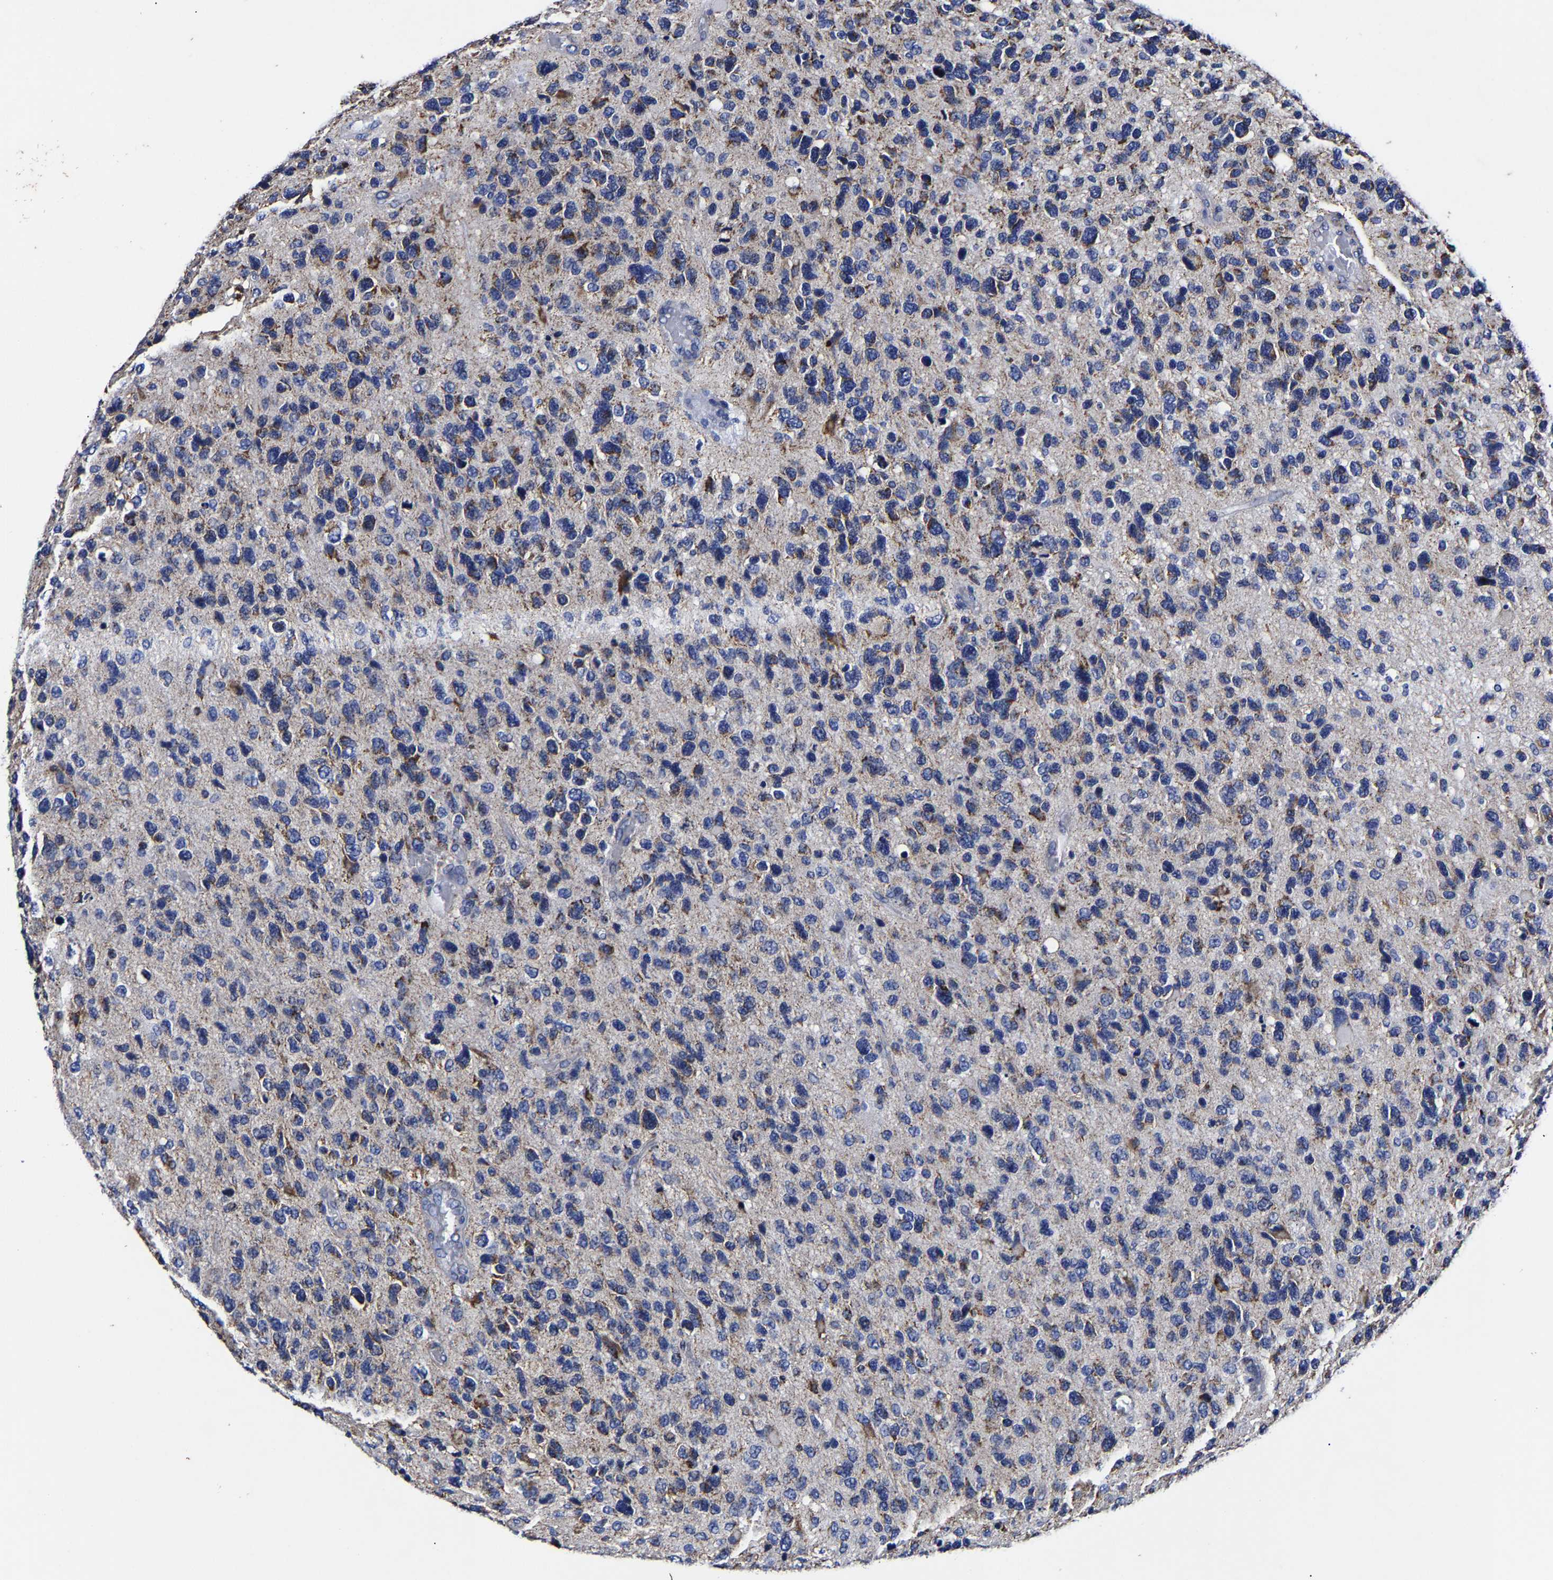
{"staining": {"intensity": "moderate", "quantity": "<25%", "location": "cytoplasmic/membranous"}, "tissue": "glioma", "cell_type": "Tumor cells", "image_type": "cancer", "snomed": [{"axis": "morphology", "description": "Glioma, malignant, High grade"}, {"axis": "topography", "description": "Brain"}], "caption": "Immunohistochemical staining of human glioma reveals low levels of moderate cytoplasmic/membranous protein staining in approximately <25% of tumor cells.", "gene": "AASS", "patient": {"sex": "female", "age": 58}}